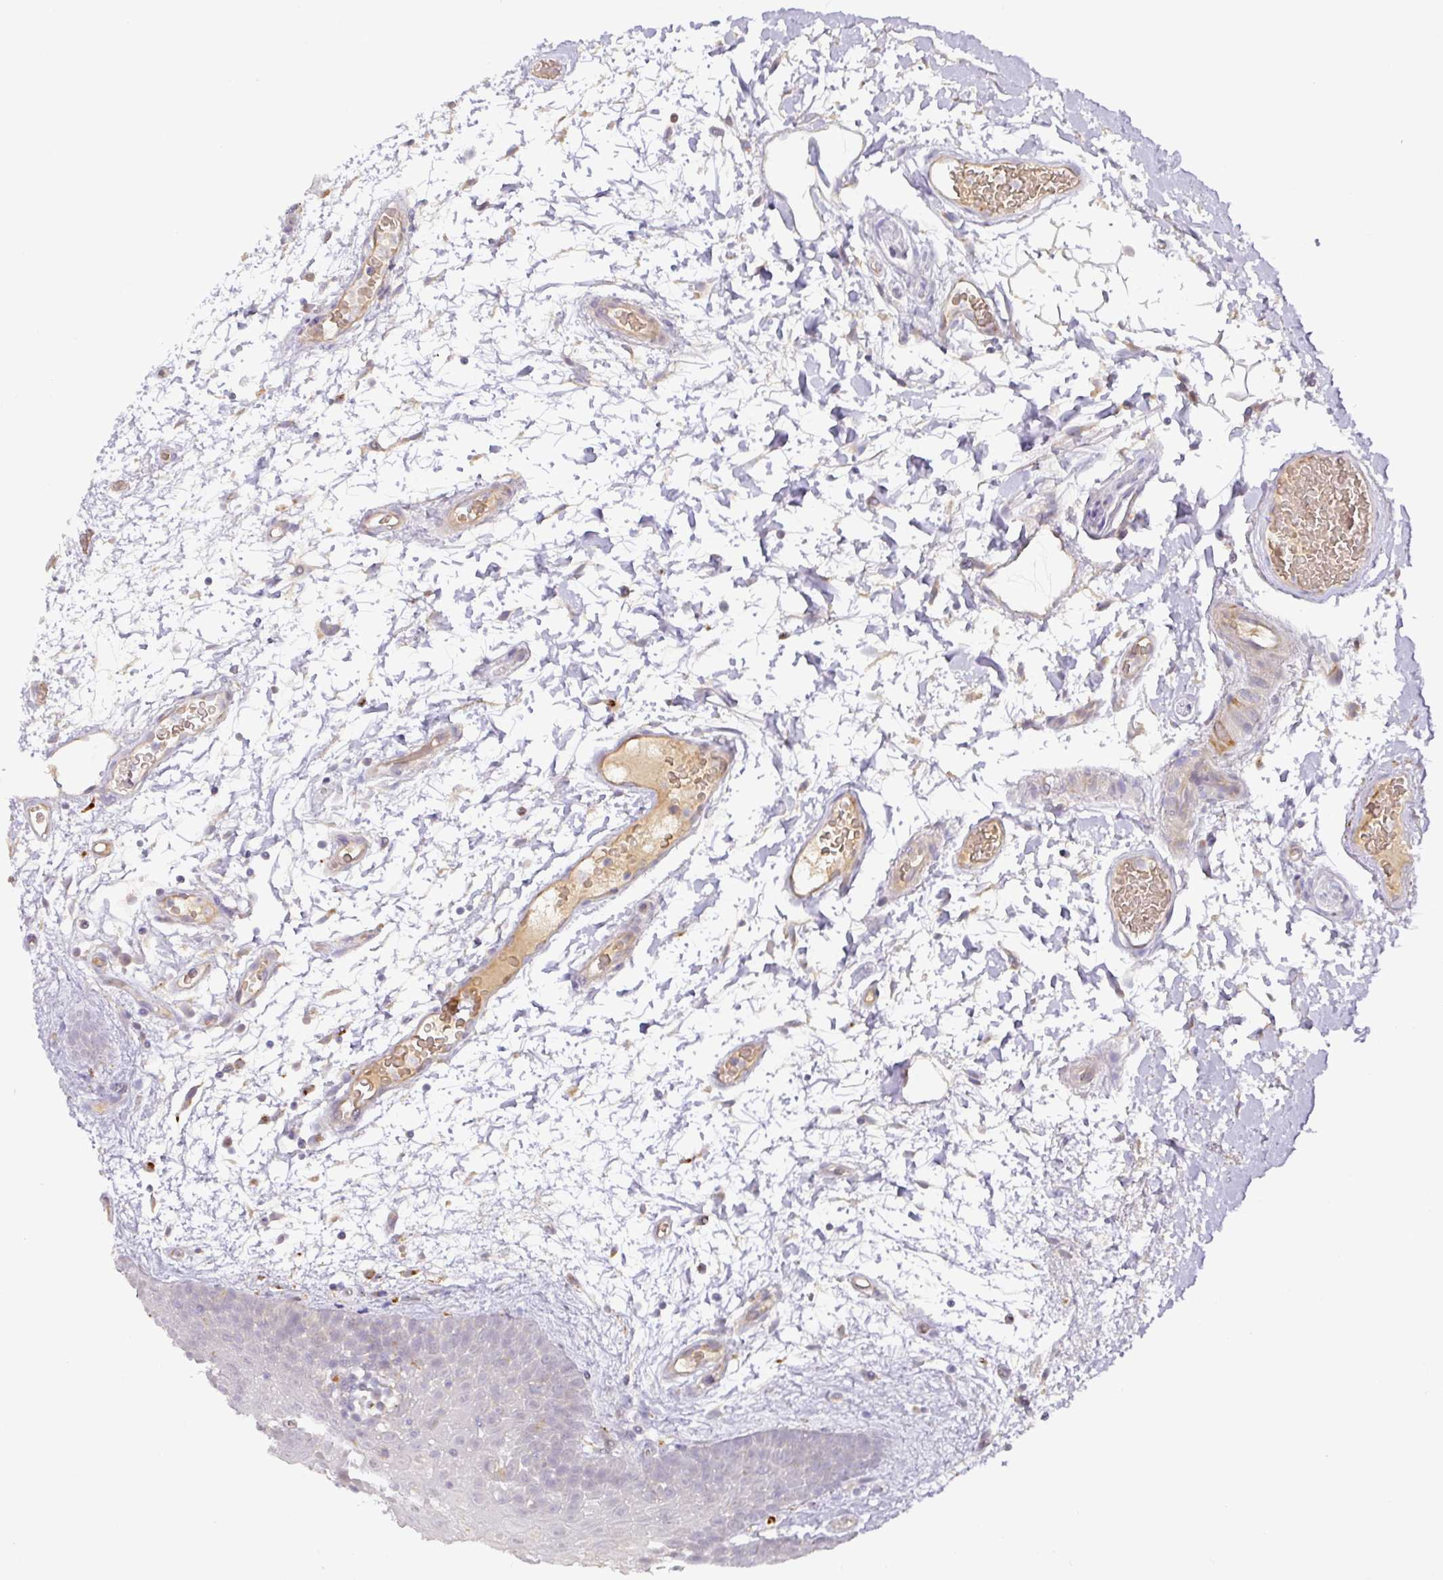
{"staining": {"intensity": "negative", "quantity": "none", "location": "none"}, "tissue": "oral mucosa", "cell_type": "Squamous epithelial cells", "image_type": "normal", "snomed": [{"axis": "morphology", "description": "Normal tissue, NOS"}, {"axis": "morphology", "description": "Squamous cell carcinoma, NOS"}, {"axis": "topography", "description": "Oral tissue"}, {"axis": "topography", "description": "Tounge, NOS"}, {"axis": "topography", "description": "Head-Neck"}], "caption": "High power microscopy image of an immunohistochemistry (IHC) photomicrograph of normal oral mucosa, revealing no significant expression in squamous epithelial cells.", "gene": "TARM1", "patient": {"sex": "male", "age": 76}}